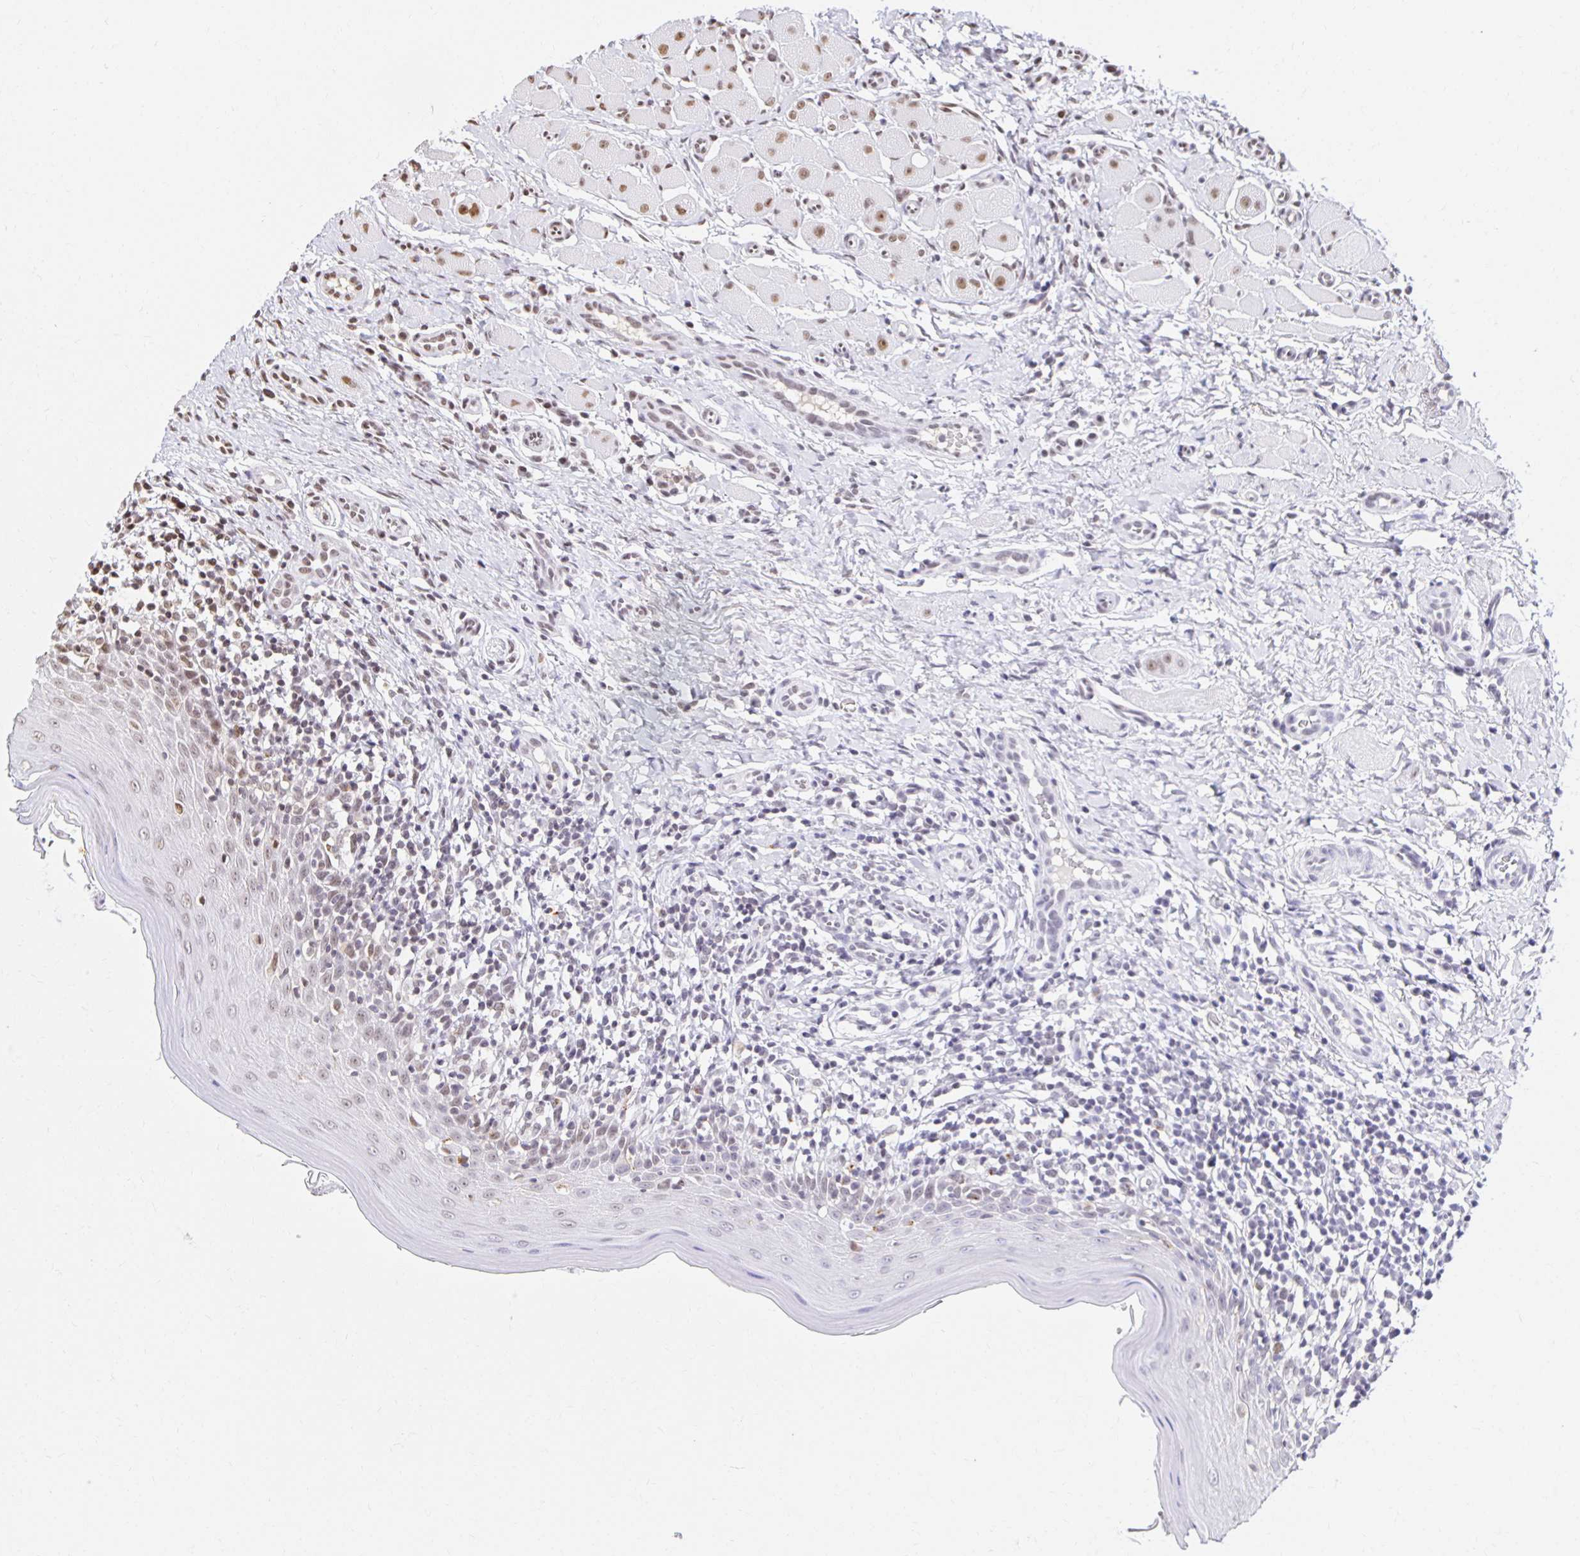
{"staining": {"intensity": "weak", "quantity": "25%-75%", "location": "nuclear"}, "tissue": "oral mucosa", "cell_type": "Squamous epithelial cells", "image_type": "normal", "snomed": [{"axis": "morphology", "description": "Normal tissue, NOS"}, {"axis": "topography", "description": "Oral tissue"}, {"axis": "topography", "description": "Tounge, NOS"}], "caption": "Protein staining shows weak nuclear staining in about 25%-75% of squamous epithelial cells in unremarkable oral mucosa. The protein of interest is stained brown, and the nuclei are stained in blue (DAB IHC with brightfield microscopy, high magnification).", "gene": "ZNF579", "patient": {"sex": "female", "age": 58}}